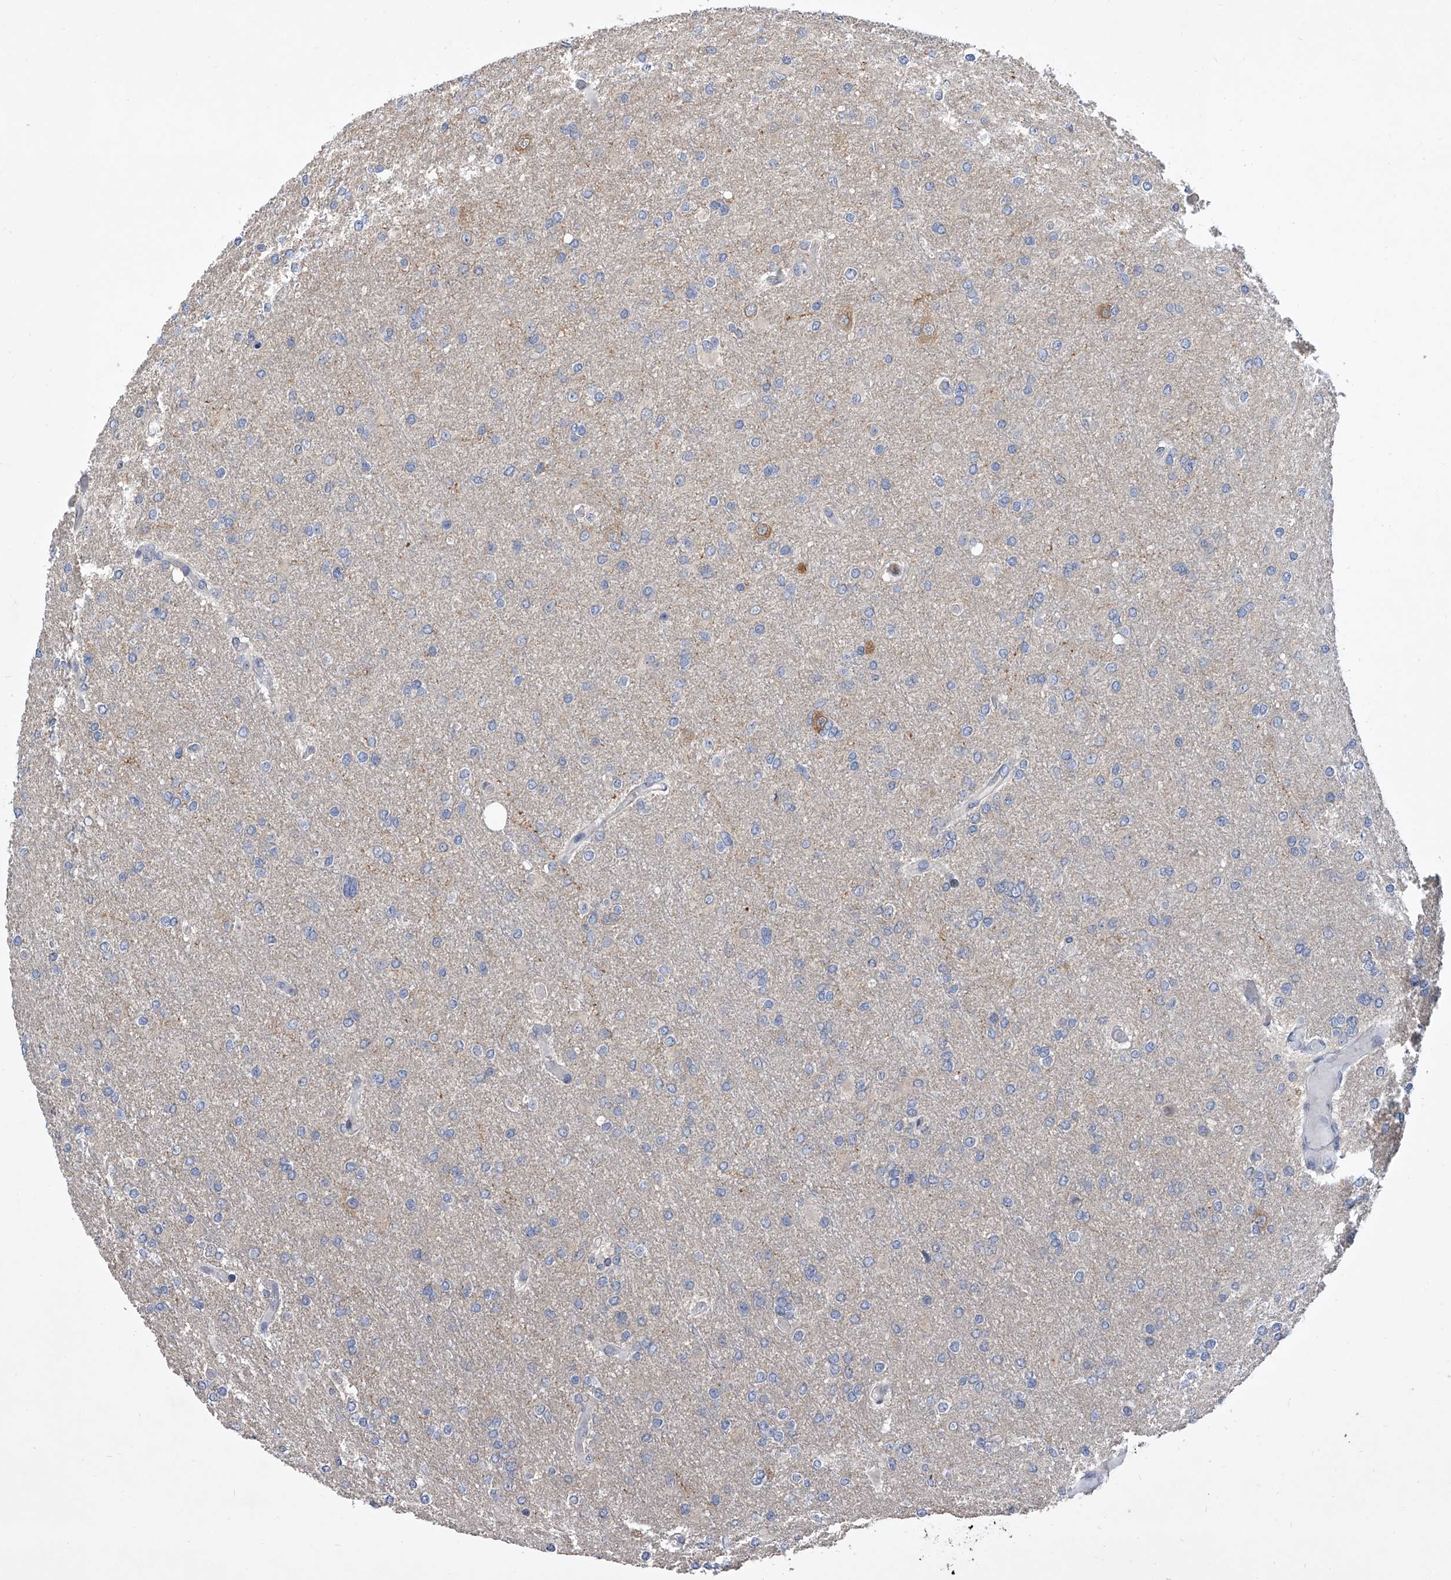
{"staining": {"intensity": "negative", "quantity": "none", "location": "none"}, "tissue": "glioma", "cell_type": "Tumor cells", "image_type": "cancer", "snomed": [{"axis": "morphology", "description": "Glioma, malignant, High grade"}, {"axis": "topography", "description": "Cerebral cortex"}], "caption": "An immunohistochemistry image of high-grade glioma (malignant) is shown. There is no staining in tumor cells of high-grade glioma (malignant).", "gene": "BHLHE23", "patient": {"sex": "female", "age": 36}}